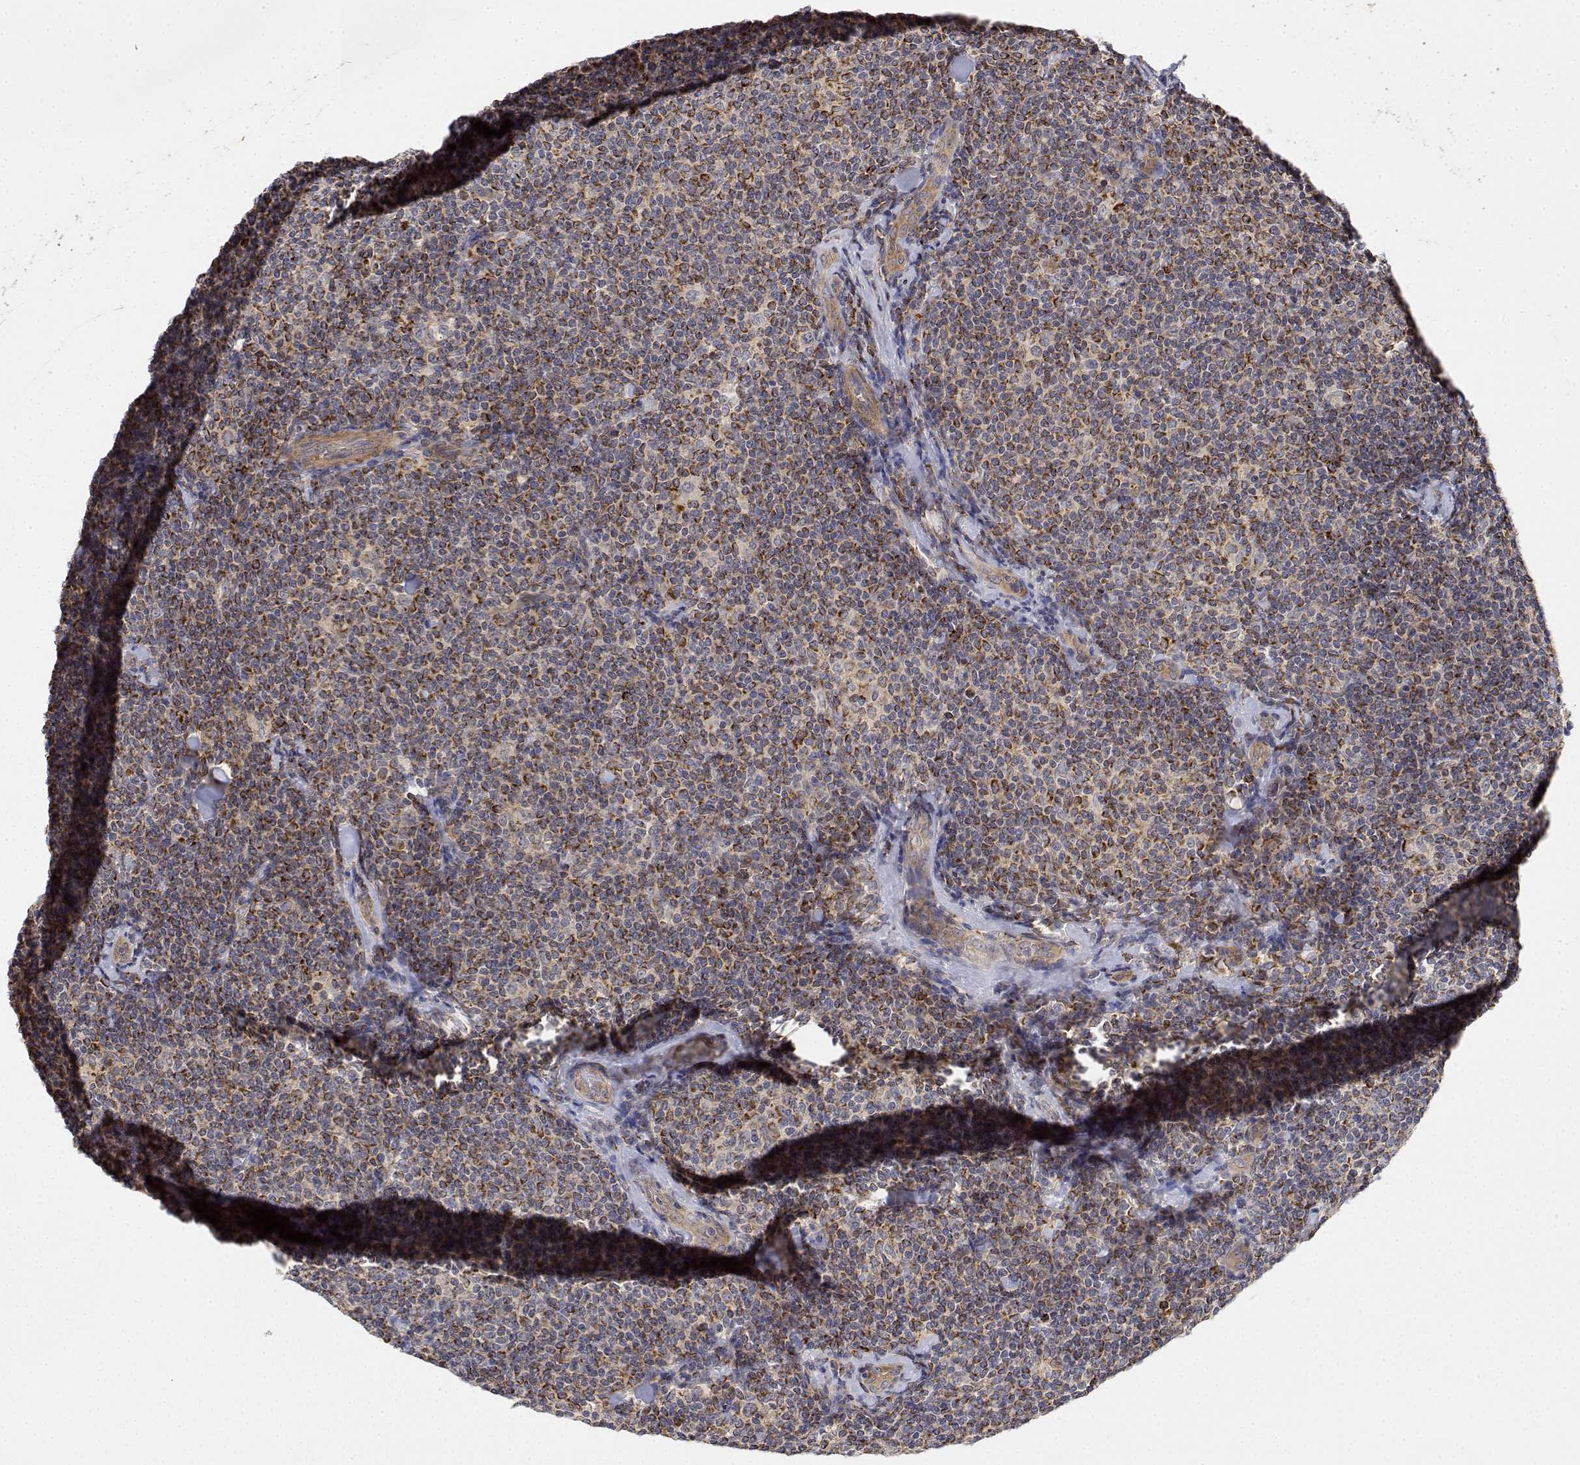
{"staining": {"intensity": "moderate", "quantity": "25%-75%", "location": "cytoplasmic/membranous"}, "tissue": "lymphoma", "cell_type": "Tumor cells", "image_type": "cancer", "snomed": [{"axis": "morphology", "description": "Malignant lymphoma, non-Hodgkin's type, Low grade"}, {"axis": "topography", "description": "Lymph node"}], "caption": "Human malignant lymphoma, non-Hodgkin's type (low-grade) stained with a brown dye demonstrates moderate cytoplasmic/membranous positive staining in approximately 25%-75% of tumor cells.", "gene": "LONRF3", "patient": {"sex": "female", "age": 56}}